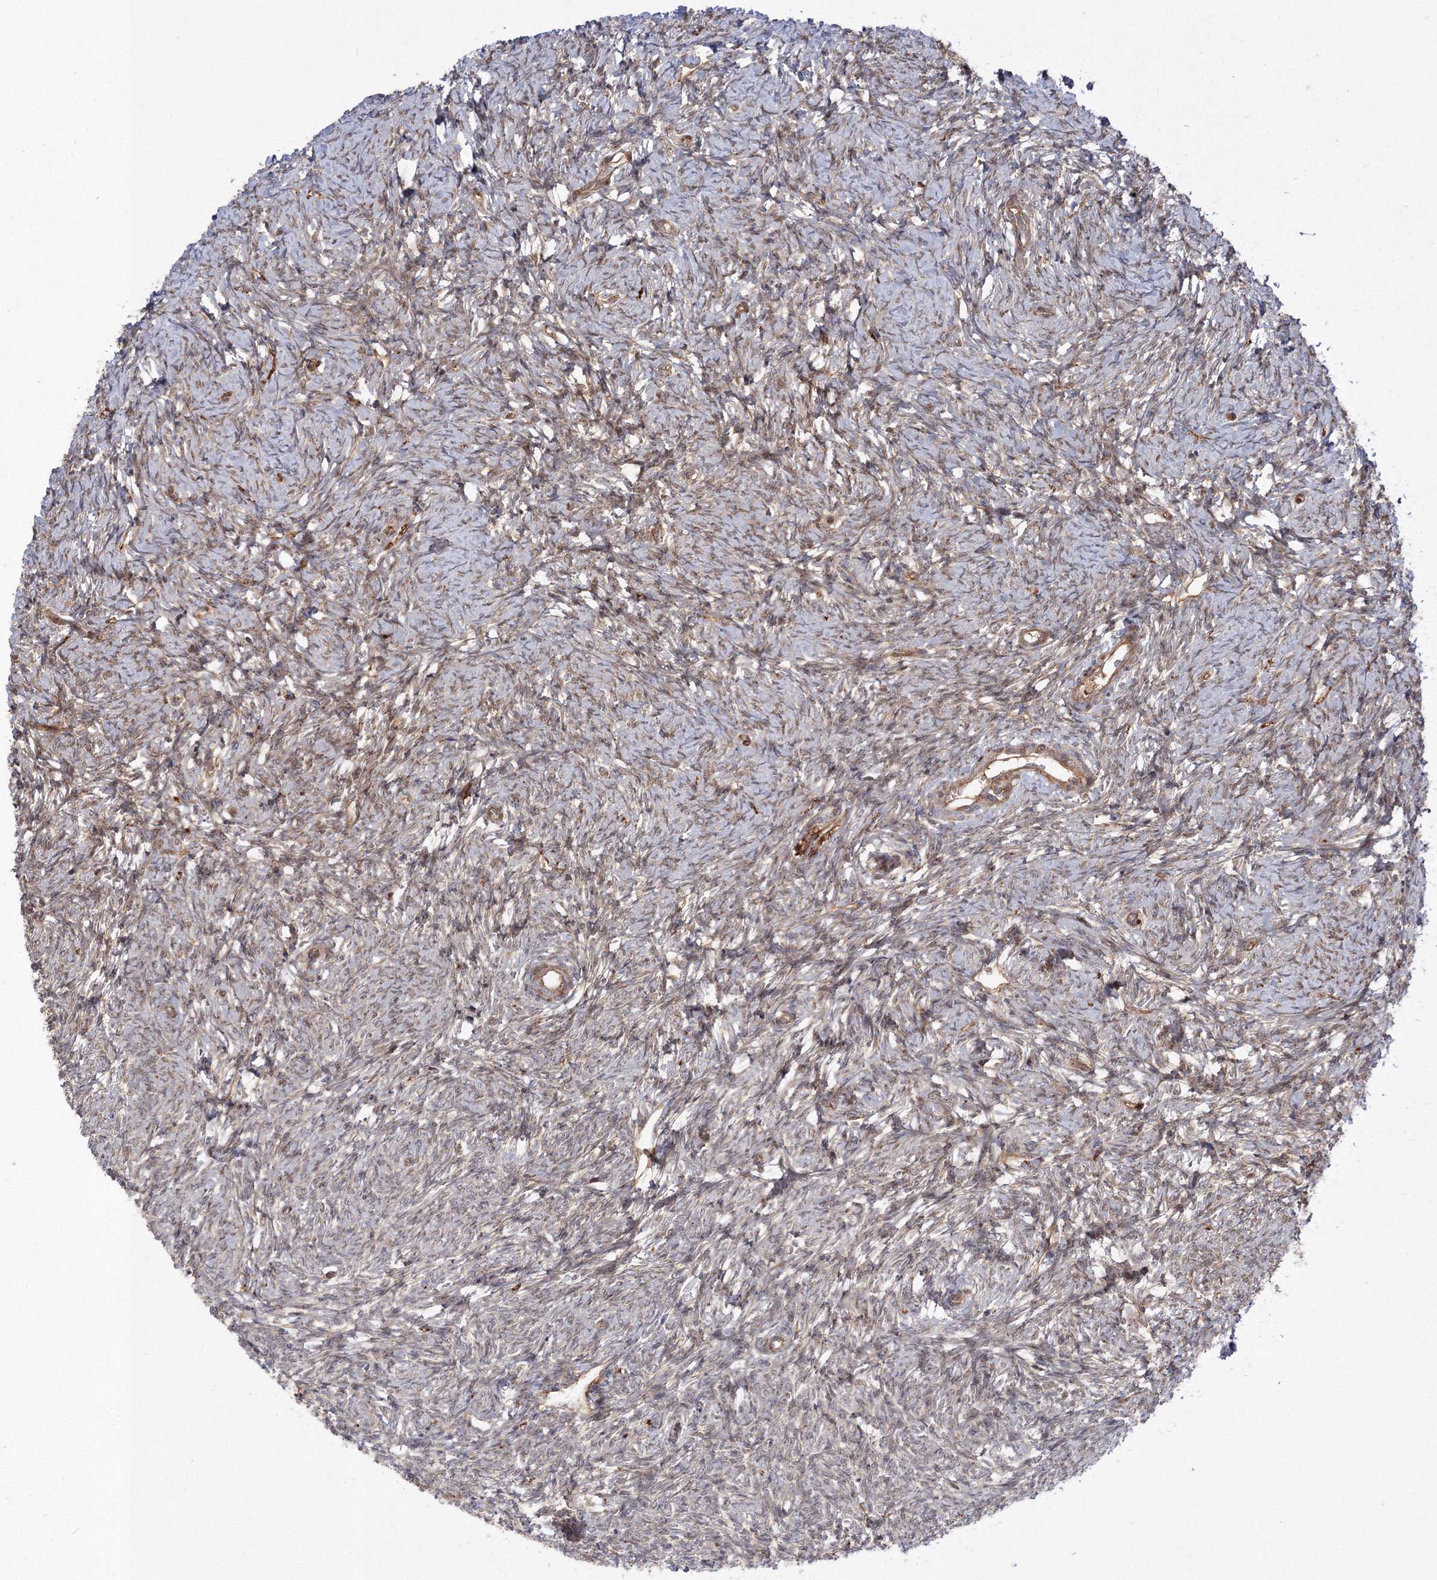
{"staining": {"intensity": "moderate", "quantity": ">75%", "location": "cytoplasmic/membranous,nuclear"}, "tissue": "ovary", "cell_type": "Follicle cells", "image_type": "normal", "snomed": [{"axis": "morphology", "description": "Normal tissue, NOS"}, {"axis": "morphology", "description": "Cyst, NOS"}, {"axis": "topography", "description": "Ovary"}], "caption": "Unremarkable ovary reveals moderate cytoplasmic/membranous,nuclear positivity in approximately >75% of follicle cells, visualized by immunohistochemistry.", "gene": "NPM3", "patient": {"sex": "female", "age": 33}}